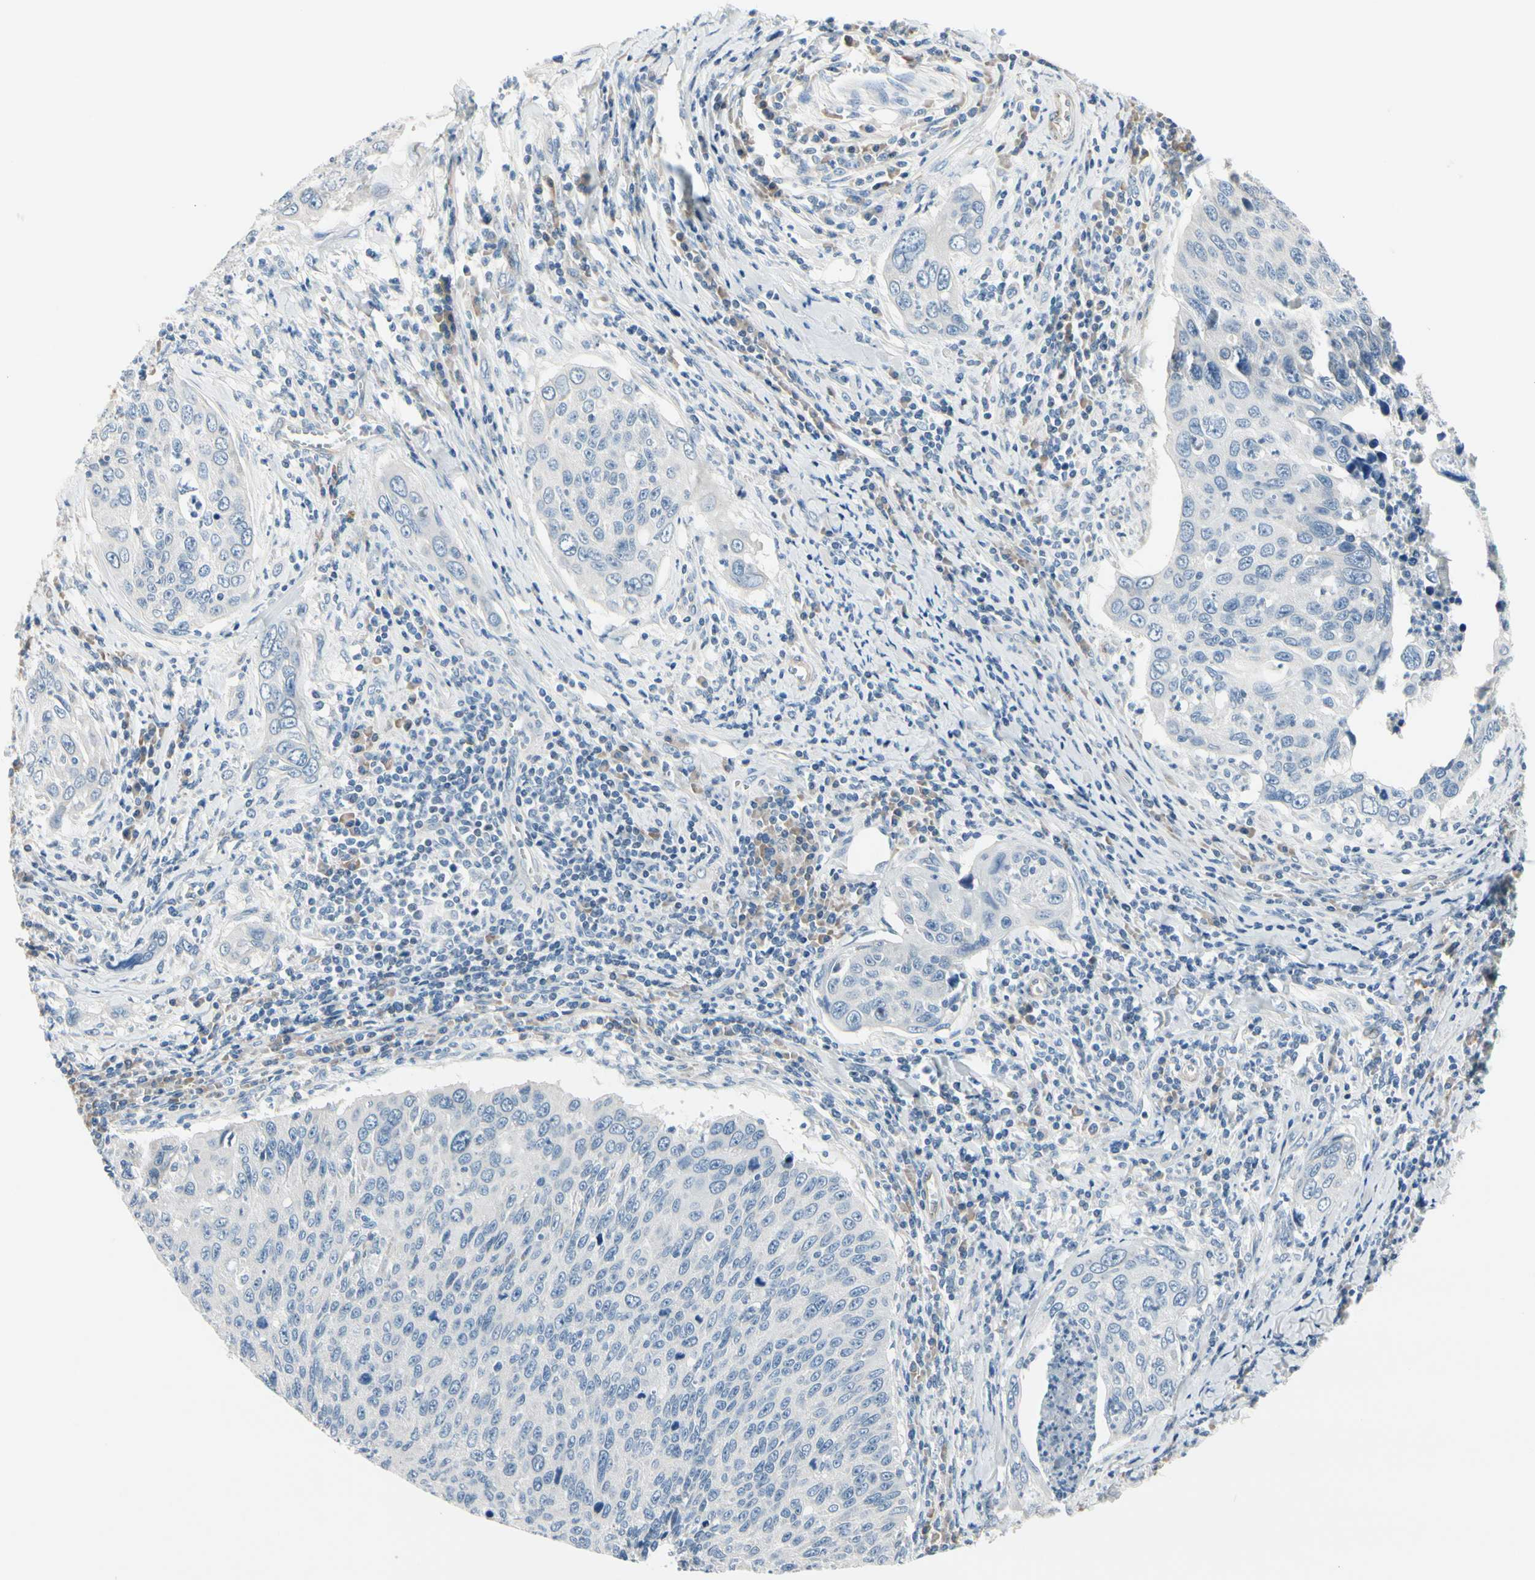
{"staining": {"intensity": "negative", "quantity": "none", "location": "none"}, "tissue": "cervical cancer", "cell_type": "Tumor cells", "image_type": "cancer", "snomed": [{"axis": "morphology", "description": "Squamous cell carcinoma, NOS"}, {"axis": "topography", "description": "Cervix"}], "caption": "Immunohistochemical staining of cervical cancer (squamous cell carcinoma) reveals no significant staining in tumor cells. (DAB immunohistochemistry with hematoxylin counter stain).", "gene": "MAP2", "patient": {"sex": "female", "age": 53}}